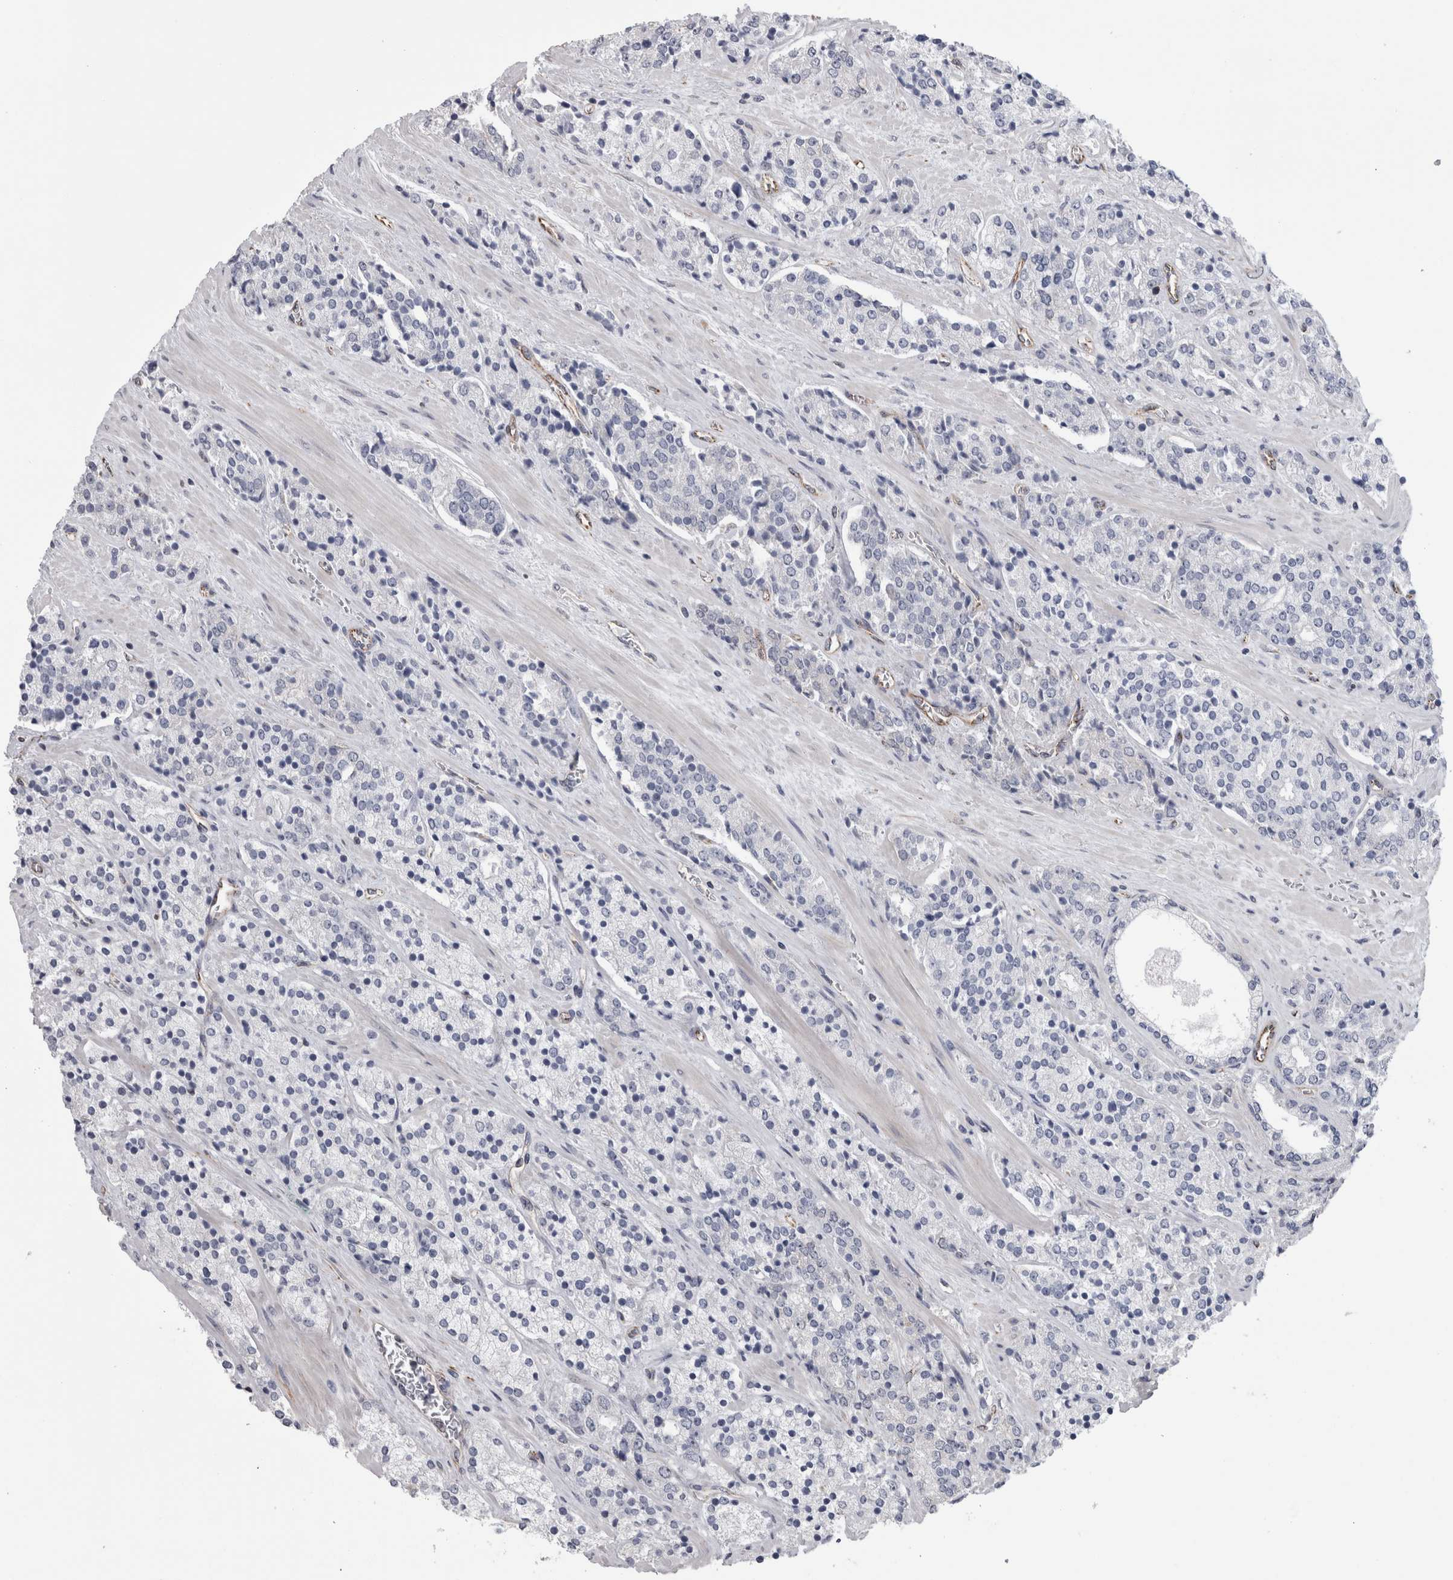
{"staining": {"intensity": "negative", "quantity": "none", "location": "none"}, "tissue": "prostate cancer", "cell_type": "Tumor cells", "image_type": "cancer", "snomed": [{"axis": "morphology", "description": "Adenocarcinoma, High grade"}, {"axis": "topography", "description": "Prostate"}], "caption": "Tumor cells are negative for brown protein staining in prostate cancer (high-grade adenocarcinoma).", "gene": "ACOT7", "patient": {"sex": "male", "age": 71}}